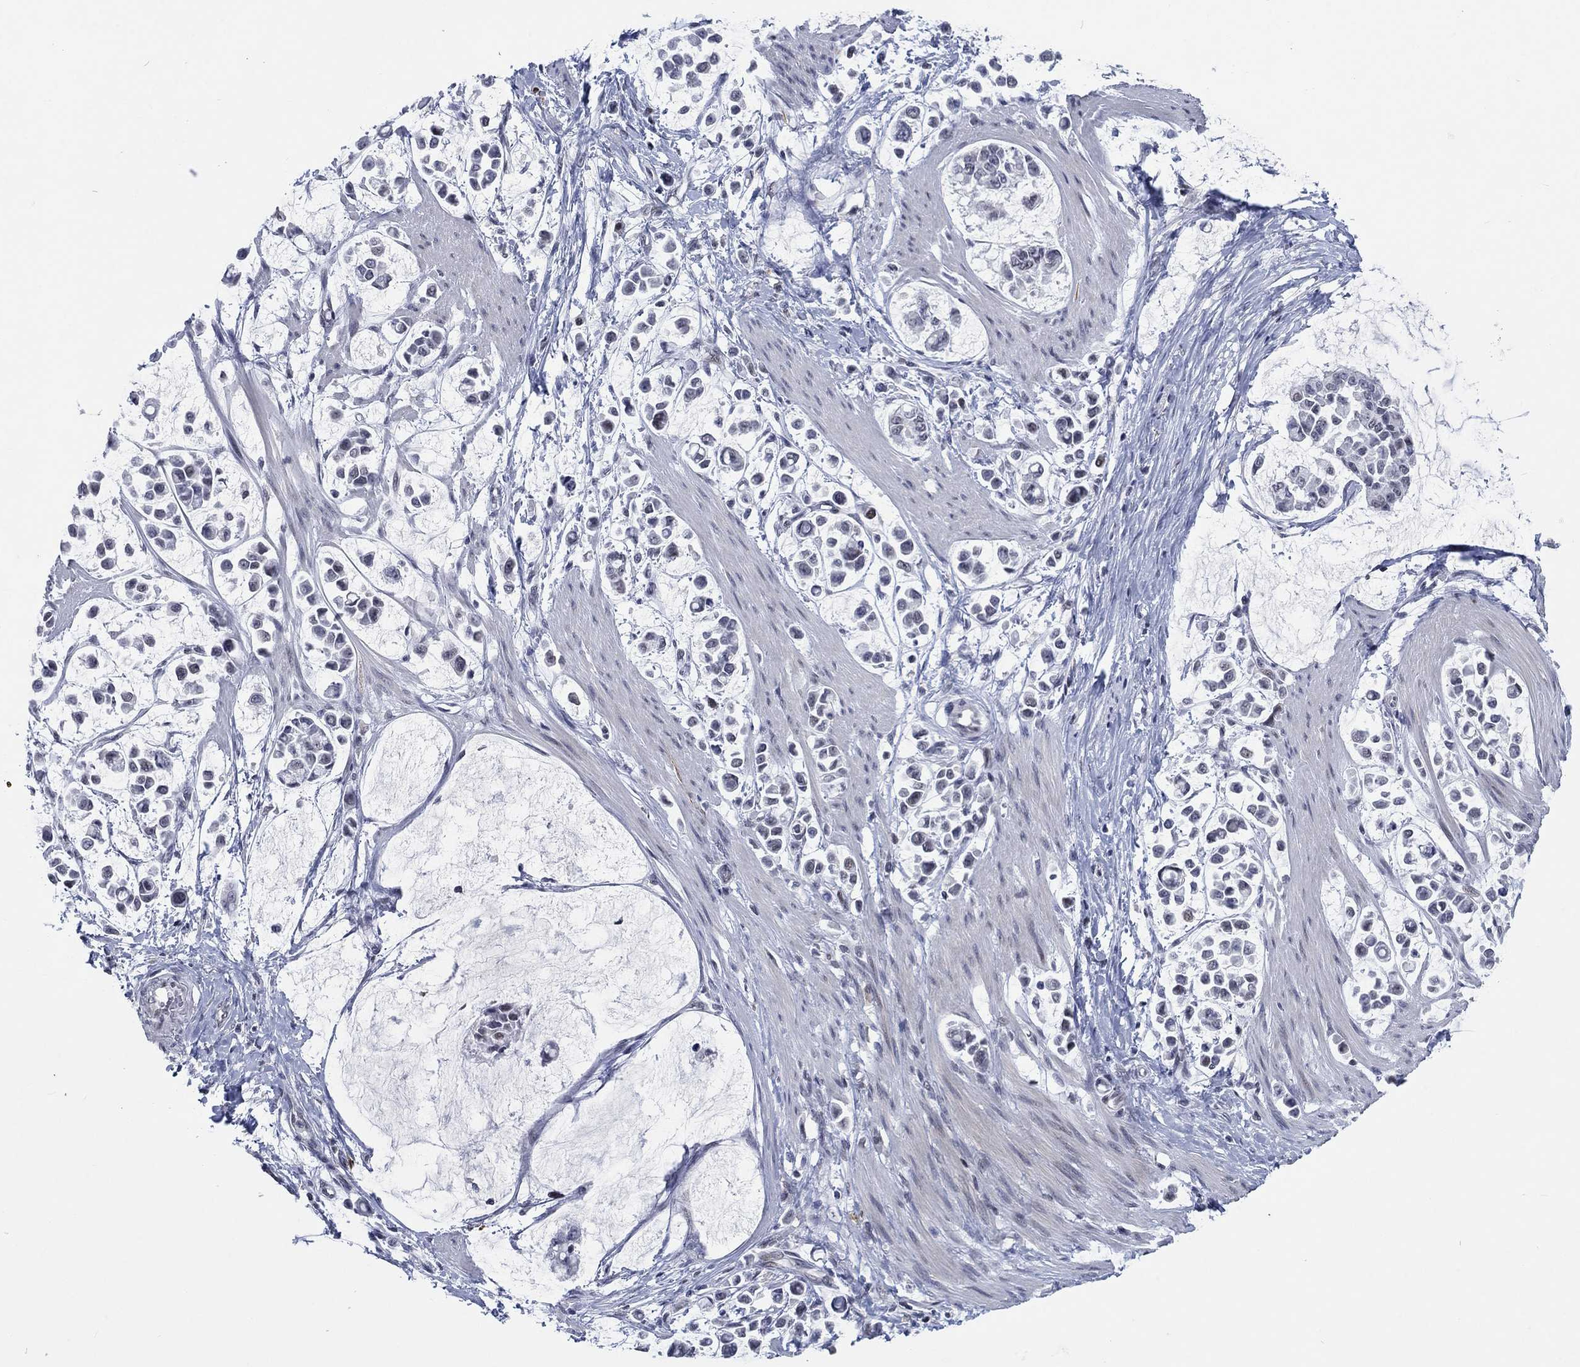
{"staining": {"intensity": "negative", "quantity": "none", "location": "none"}, "tissue": "stomach cancer", "cell_type": "Tumor cells", "image_type": "cancer", "snomed": [{"axis": "morphology", "description": "Adenocarcinoma, NOS"}, {"axis": "topography", "description": "Stomach"}], "caption": "Tumor cells are negative for protein expression in human stomach cancer (adenocarcinoma).", "gene": "HCFC1", "patient": {"sex": "male", "age": 82}}